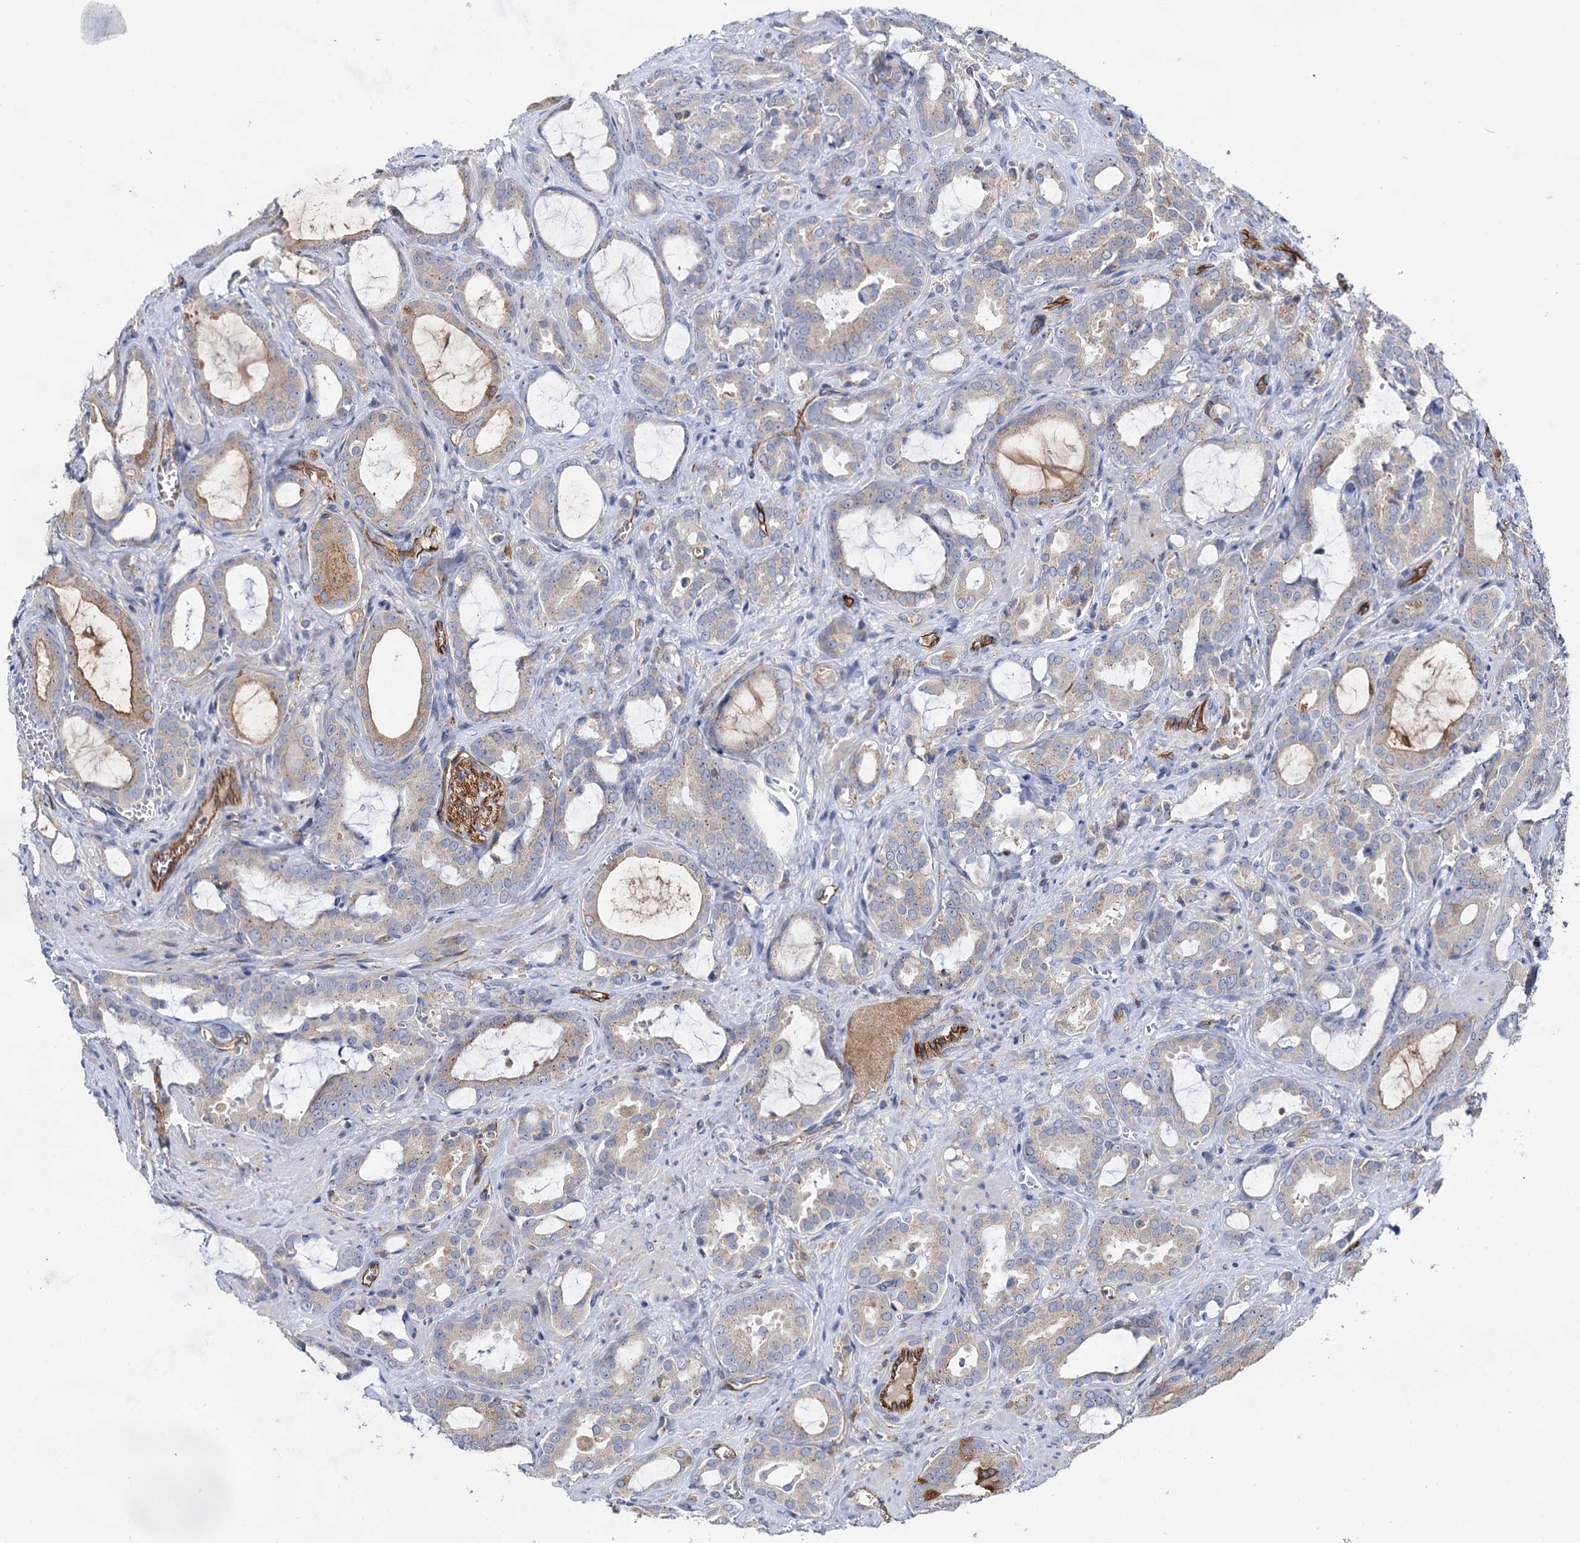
{"staining": {"intensity": "negative", "quantity": "none", "location": "none"}, "tissue": "prostate cancer", "cell_type": "Tumor cells", "image_type": "cancer", "snomed": [{"axis": "morphology", "description": "Adenocarcinoma, High grade"}, {"axis": "topography", "description": "Prostate"}], "caption": "A photomicrograph of human prostate cancer is negative for staining in tumor cells. (Immunohistochemistry, brightfield microscopy, high magnification).", "gene": "ABLIM1", "patient": {"sex": "male", "age": 72}}